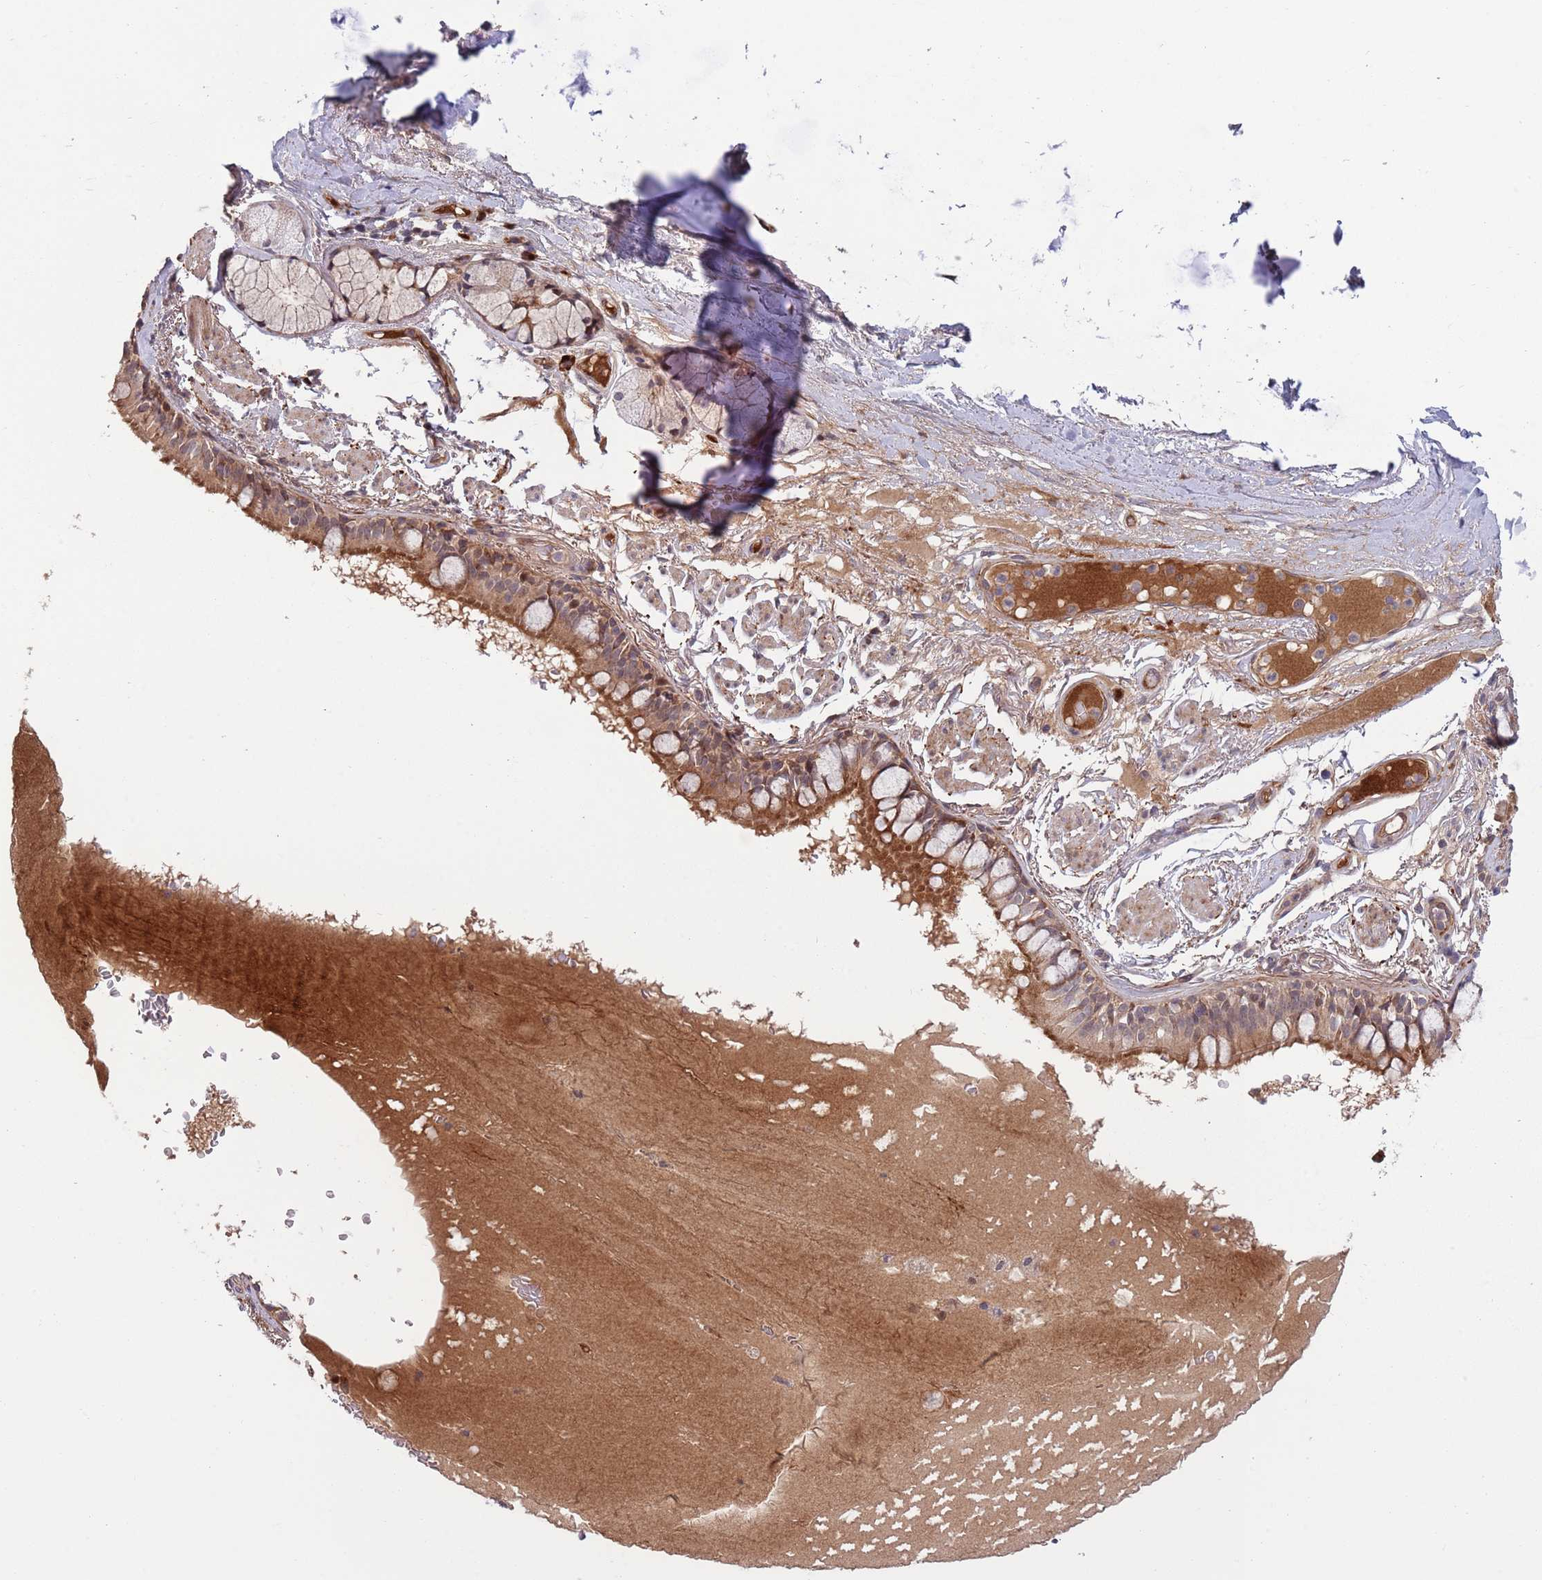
{"staining": {"intensity": "strong", "quantity": ">75%", "location": "cytoplasmic/membranous"}, "tissue": "bronchus", "cell_type": "Respiratory epithelial cells", "image_type": "normal", "snomed": [{"axis": "morphology", "description": "Normal tissue, NOS"}, {"axis": "topography", "description": "Bronchus"}], "caption": "Approximately >75% of respiratory epithelial cells in unremarkable bronchus display strong cytoplasmic/membranous protein expression as visualized by brown immunohistochemical staining.", "gene": "NT5DC4", "patient": {"sex": "male", "age": 70}}